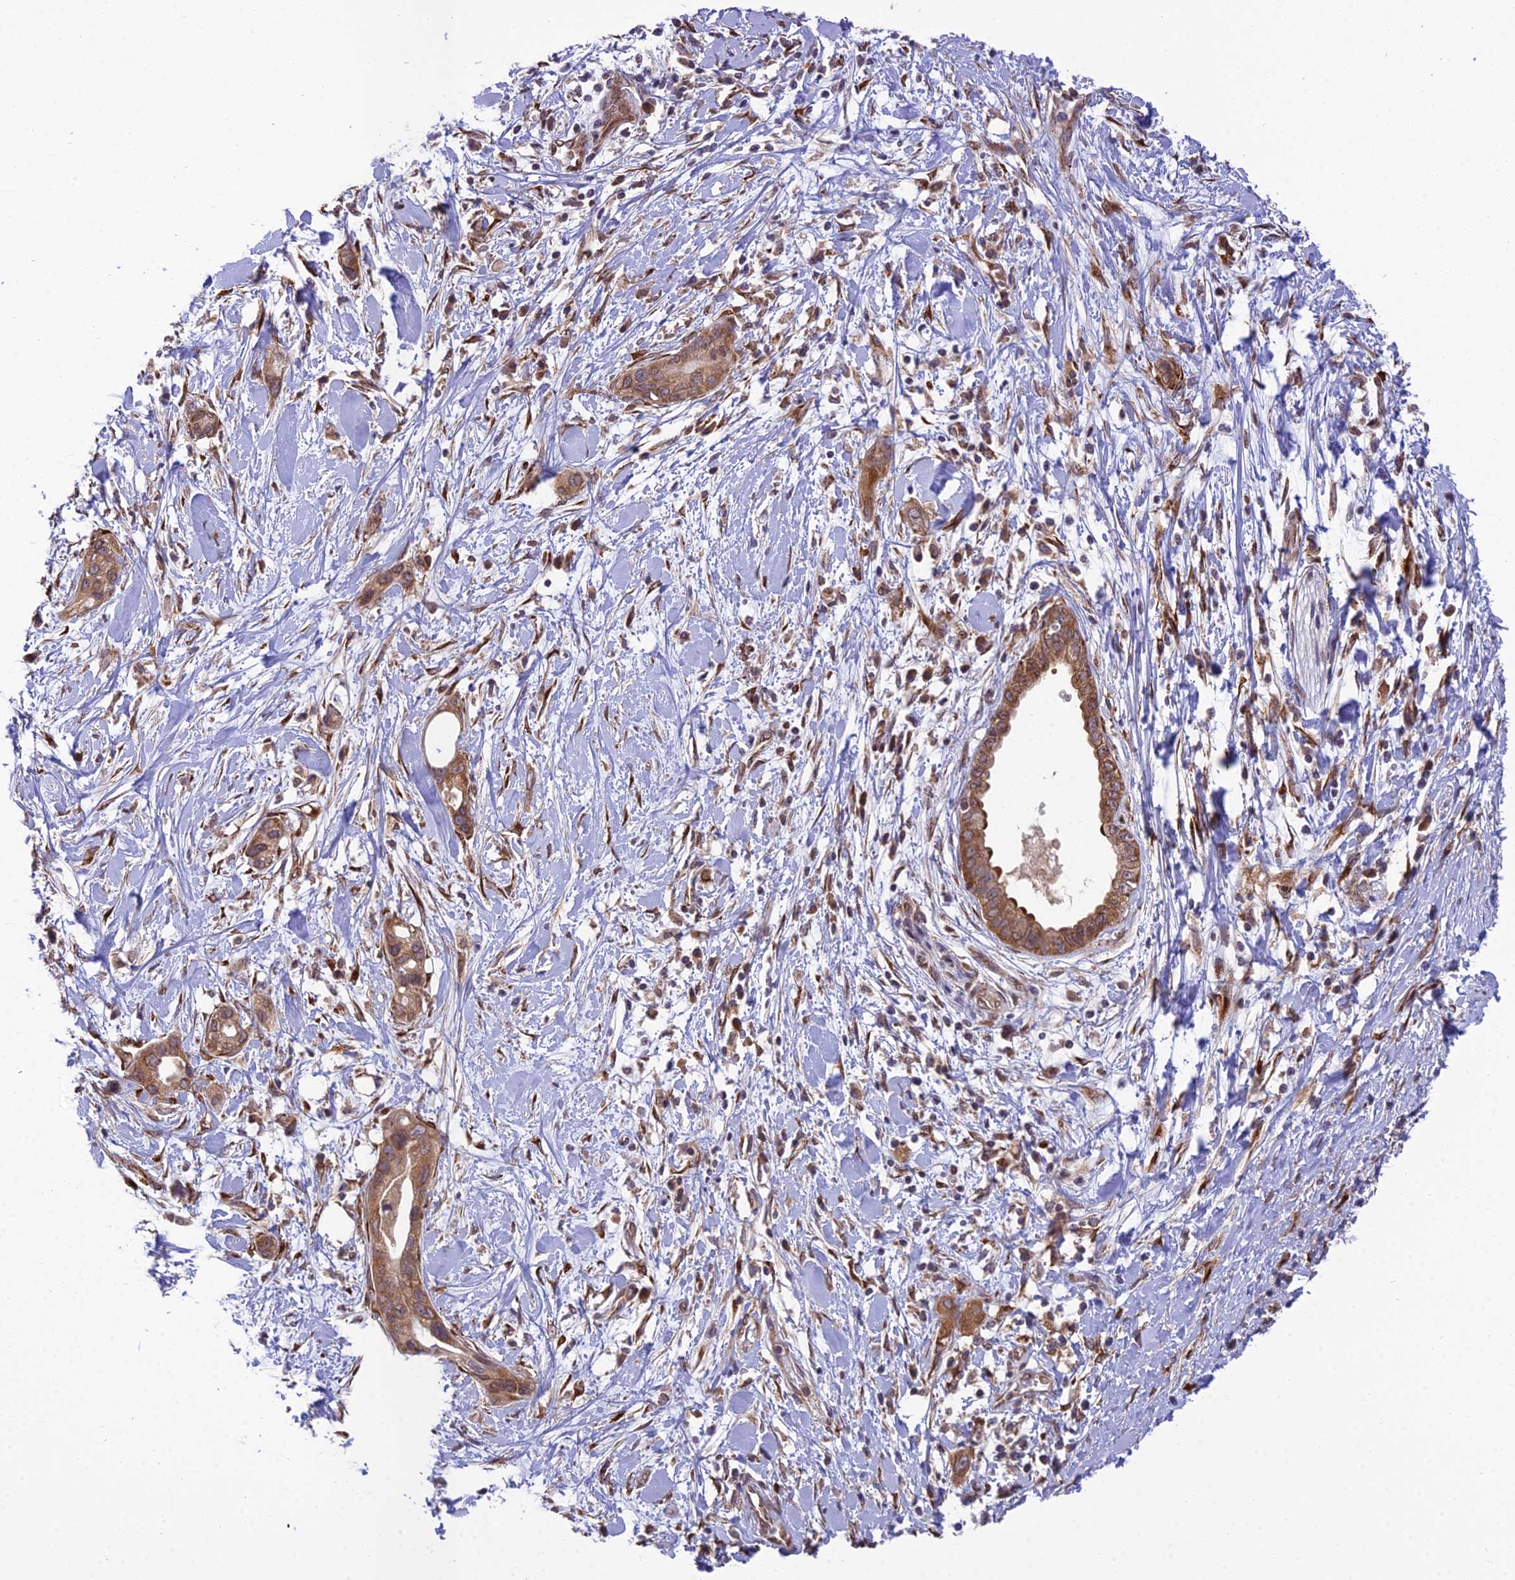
{"staining": {"intensity": "moderate", "quantity": ">75%", "location": "cytoplasmic/membranous"}, "tissue": "pancreatic cancer", "cell_type": "Tumor cells", "image_type": "cancer", "snomed": [{"axis": "morphology", "description": "Normal tissue, NOS"}, {"axis": "morphology", "description": "Adenocarcinoma, NOS"}, {"axis": "topography", "description": "Pancreas"}, {"axis": "topography", "description": "Peripheral nerve tissue"}], "caption": "This is a micrograph of immunohistochemistry (IHC) staining of pancreatic cancer (adenocarcinoma), which shows moderate expression in the cytoplasmic/membranous of tumor cells.", "gene": "DHCR7", "patient": {"sex": "male", "age": 59}}